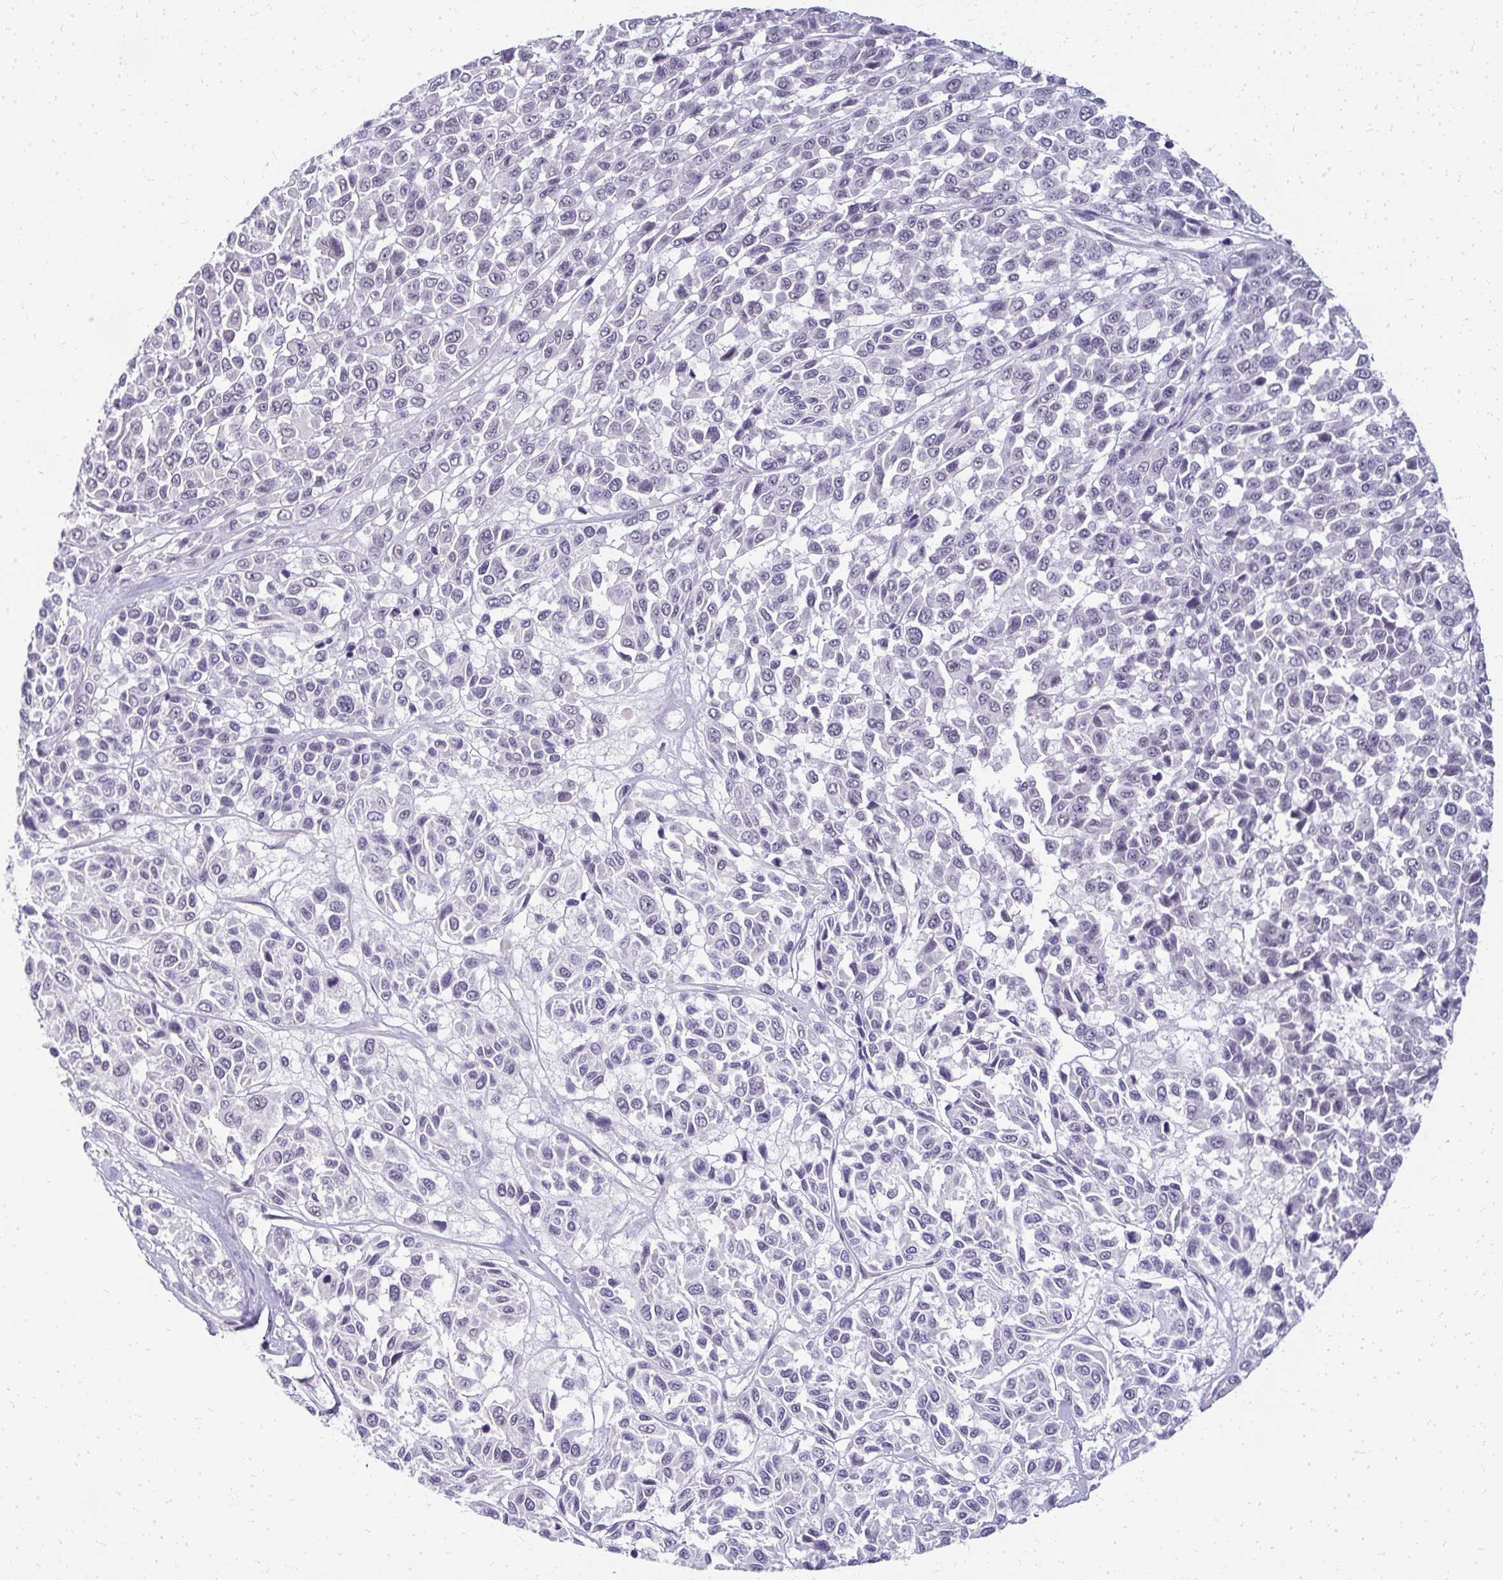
{"staining": {"intensity": "negative", "quantity": "none", "location": "none"}, "tissue": "melanoma", "cell_type": "Tumor cells", "image_type": "cancer", "snomed": [{"axis": "morphology", "description": "Malignant melanoma, NOS"}, {"axis": "topography", "description": "Skin"}], "caption": "High magnification brightfield microscopy of melanoma stained with DAB (brown) and counterstained with hematoxylin (blue): tumor cells show no significant staining.", "gene": "TEX33", "patient": {"sex": "female", "age": 66}}